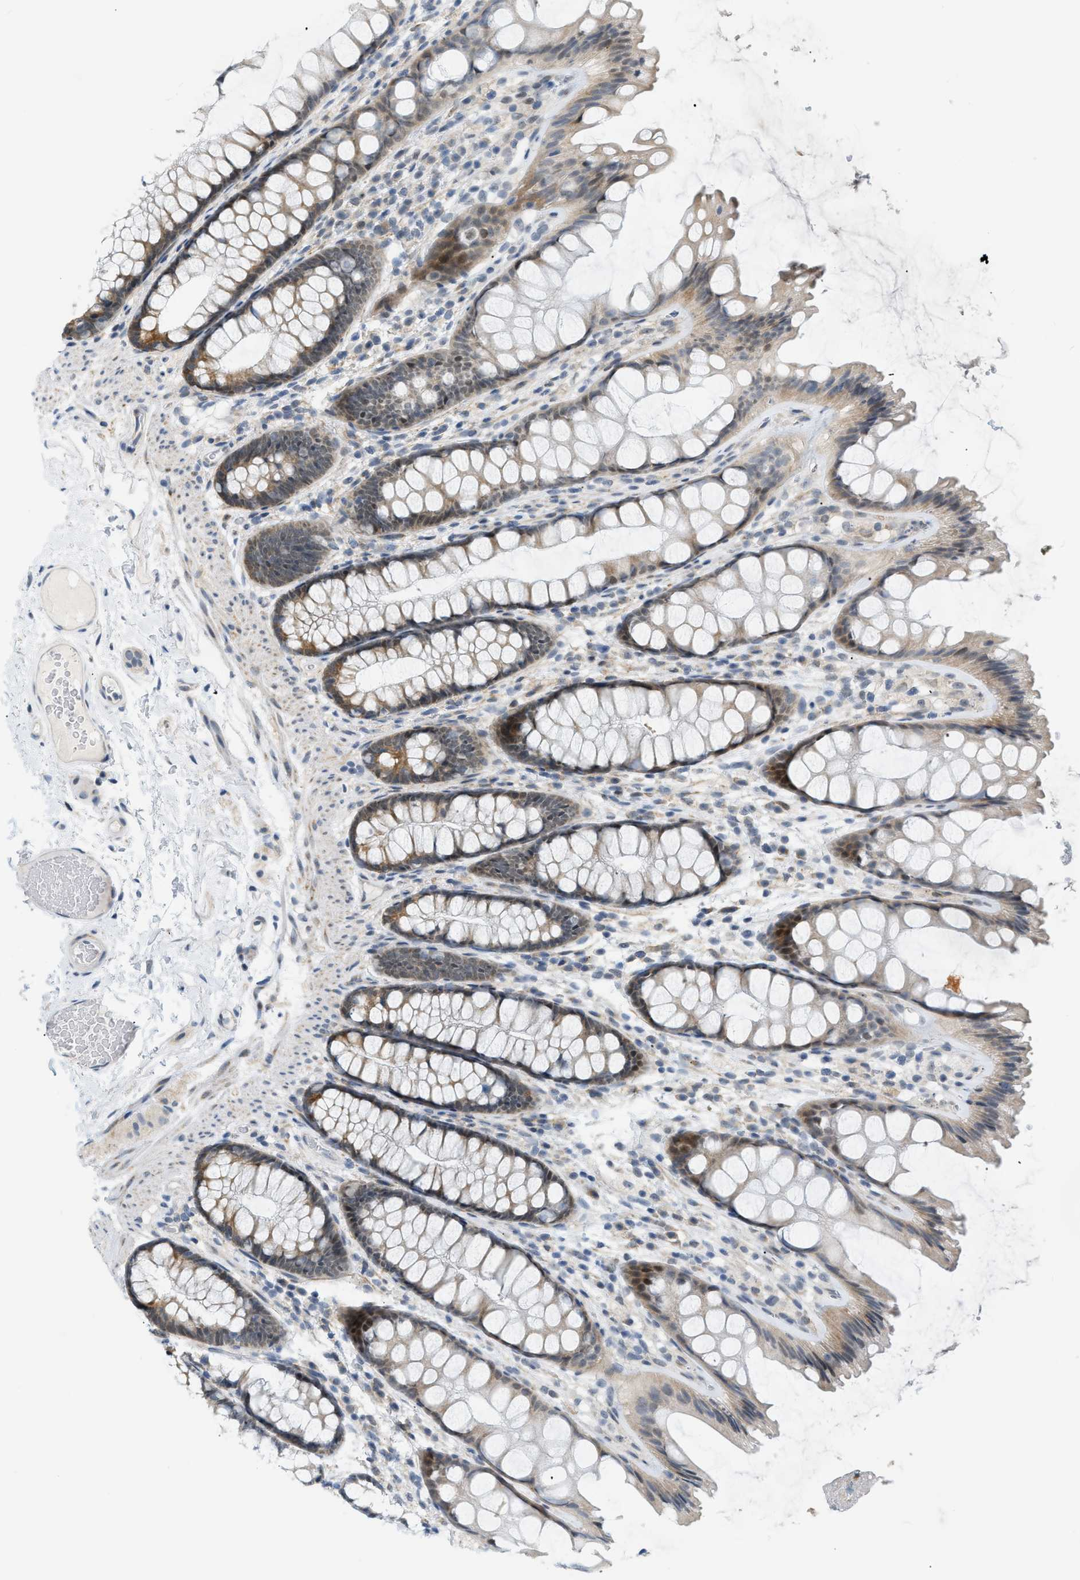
{"staining": {"intensity": "negative", "quantity": "none", "location": "none"}, "tissue": "colon", "cell_type": "Endothelial cells", "image_type": "normal", "snomed": [{"axis": "morphology", "description": "Normal tissue, NOS"}, {"axis": "topography", "description": "Colon"}], "caption": "IHC histopathology image of normal human colon stained for a protein (brown), which displays no staining in endothelial cells.", "gene": "ZNF408", "patient": {"sex": "female", "age": 56}}